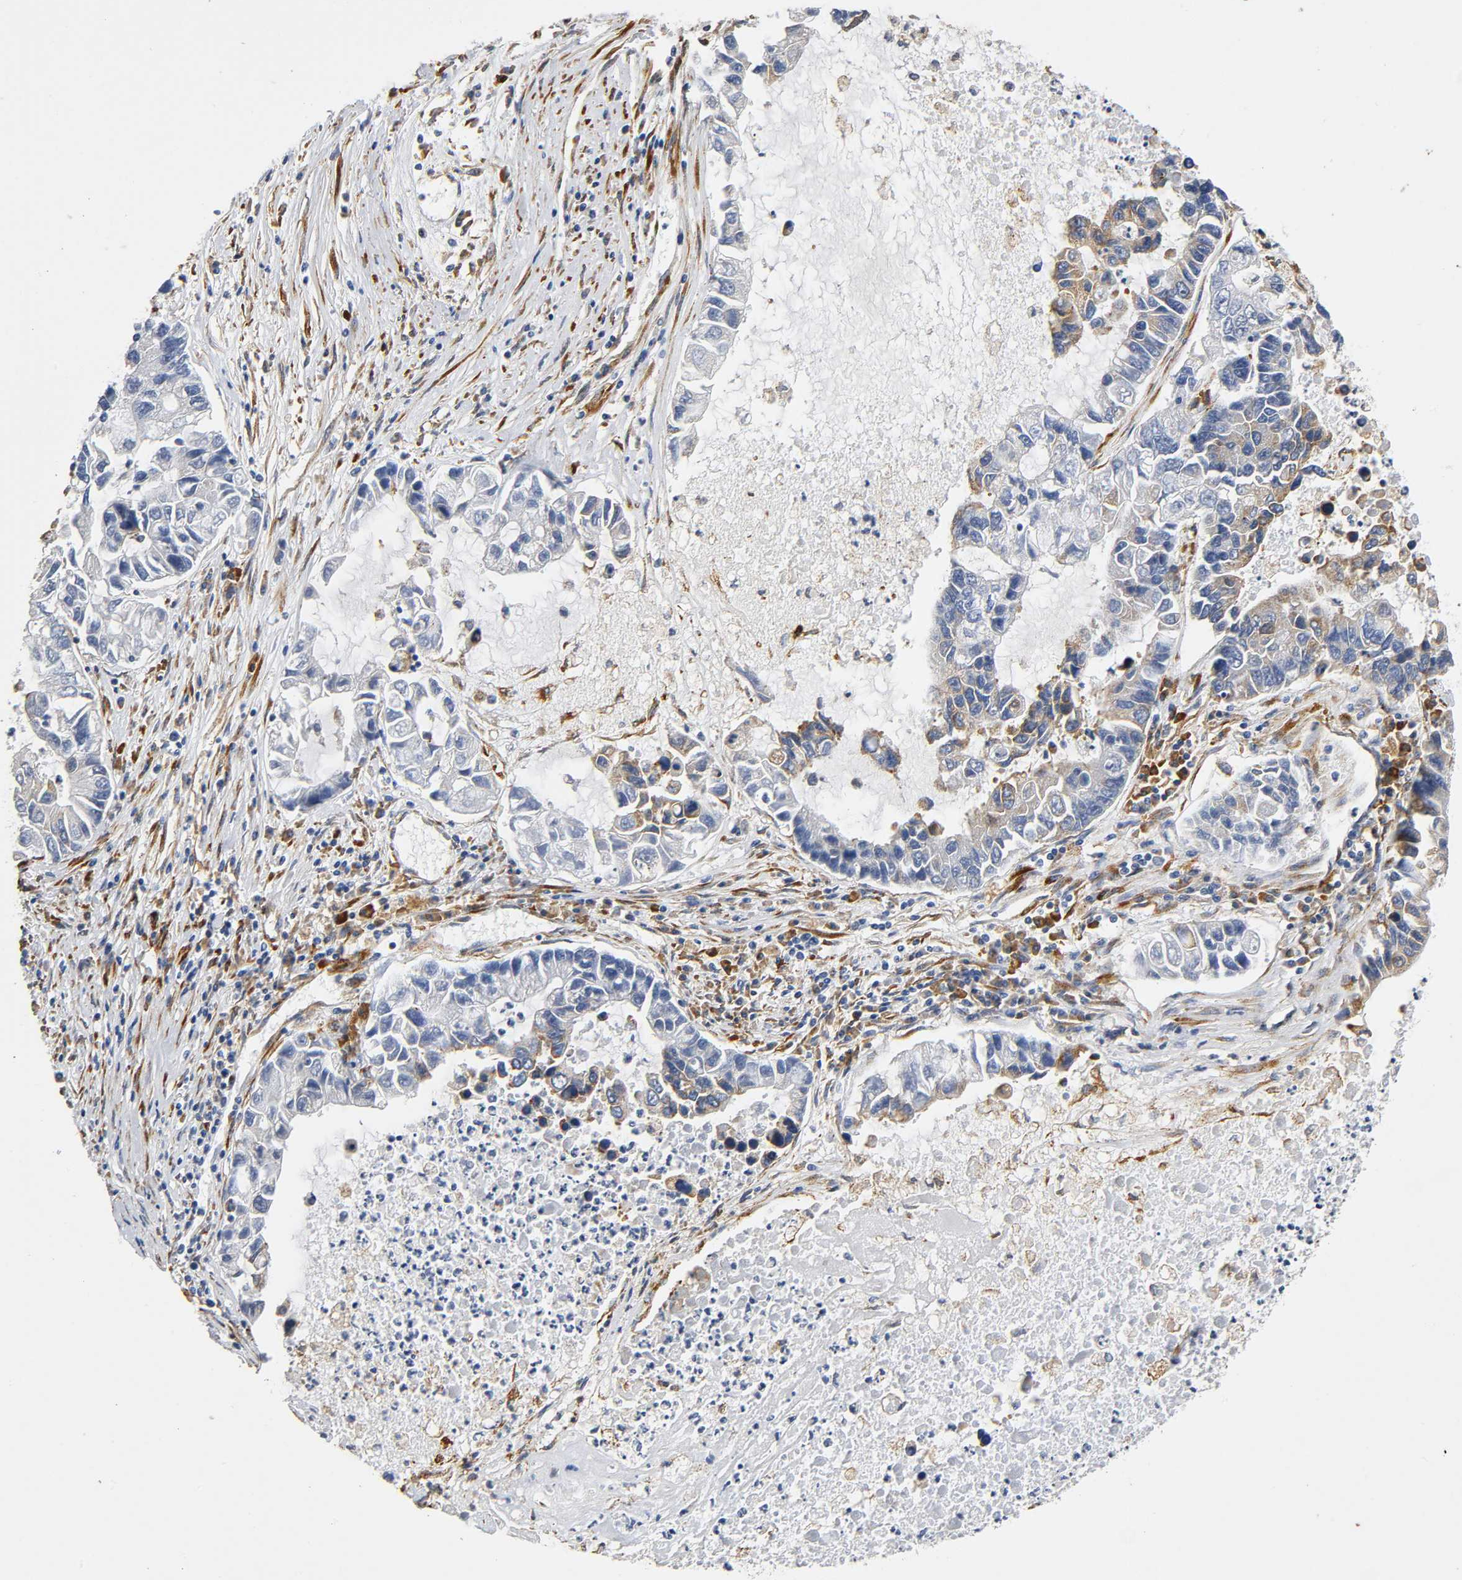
{"staining": {"intensity": "weak", "quantity": "25%-75%", "location": "cytoplasmic/membranous"}, "tissue": "lung cancer", "cell_type": "Tumor cells", "image_type": "cancer", "snomed": [{"axis": "morphology", "description": "Adenocarcinoma, NOS"}, {"axis": "topography", "description": "Lung"}], "caption": "Lung adenocarcinoma stained with IHC displays weak cytoplasmic/membranous staining in about 25%-75% of tumor cells.", "gene": "SOS2", "patient": {"sex": "female", "age": 51}}